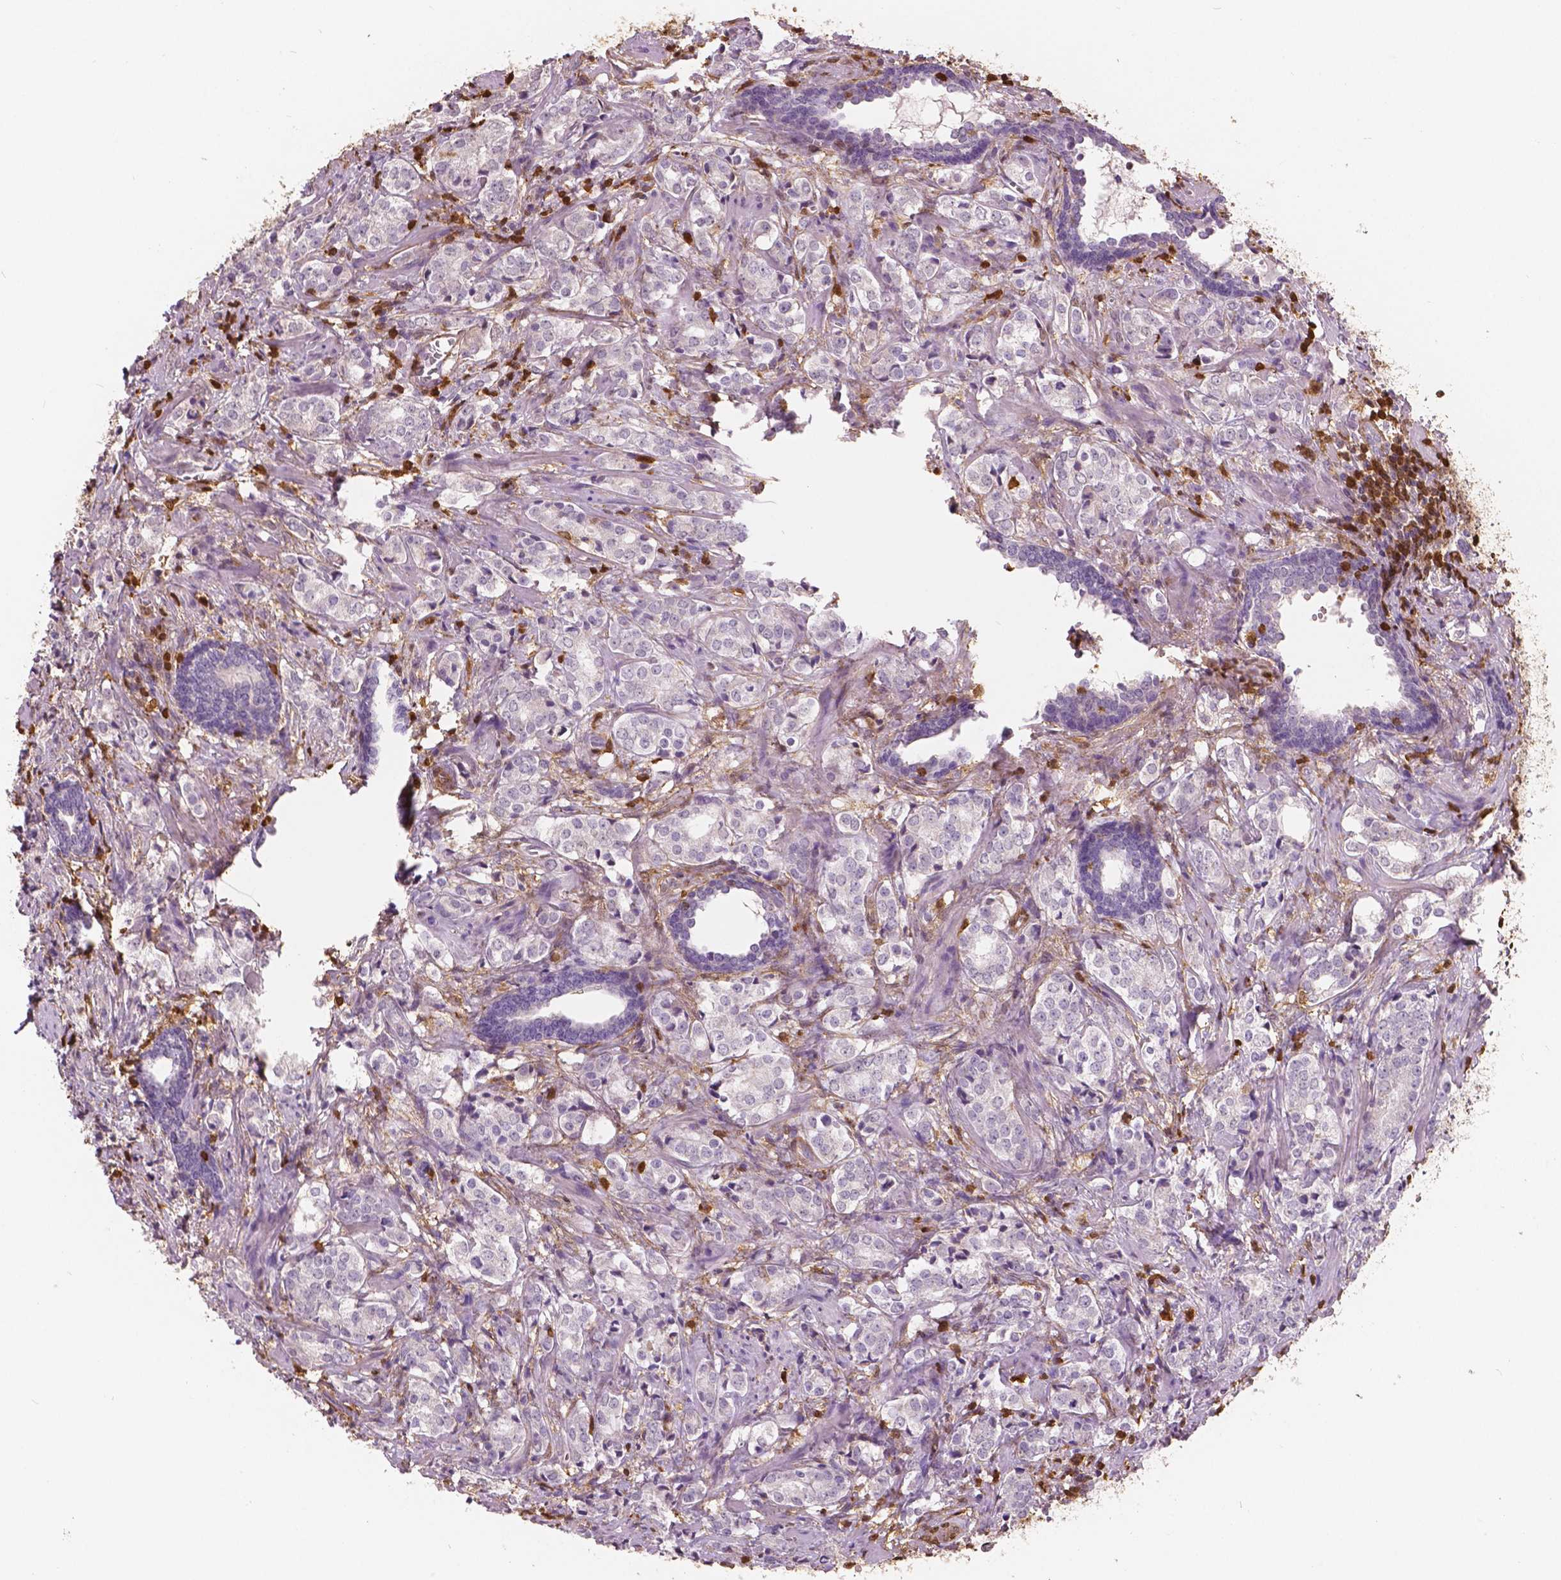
{"staining": {"intensity": "negative", "quantity": "none", "location": "none"}, "tissue": "prostate cancer", "cell_type": "Tumor cells", "image_type": "cancer", "snomed": [{"axis": "morphology", "description": "Adenocarcinoma, NOS"}, {"axis": "topography", "description": "Prostate and seminal vesicle, NOS"}], "caption": "Immunohistochemistry micrograph of human prostate adenocarcinoma stained for a protein (brown), which demonstrates no expression in tumor cells.", "gene": "S100A4", "patient": {"sex": "male", "age": 63}}